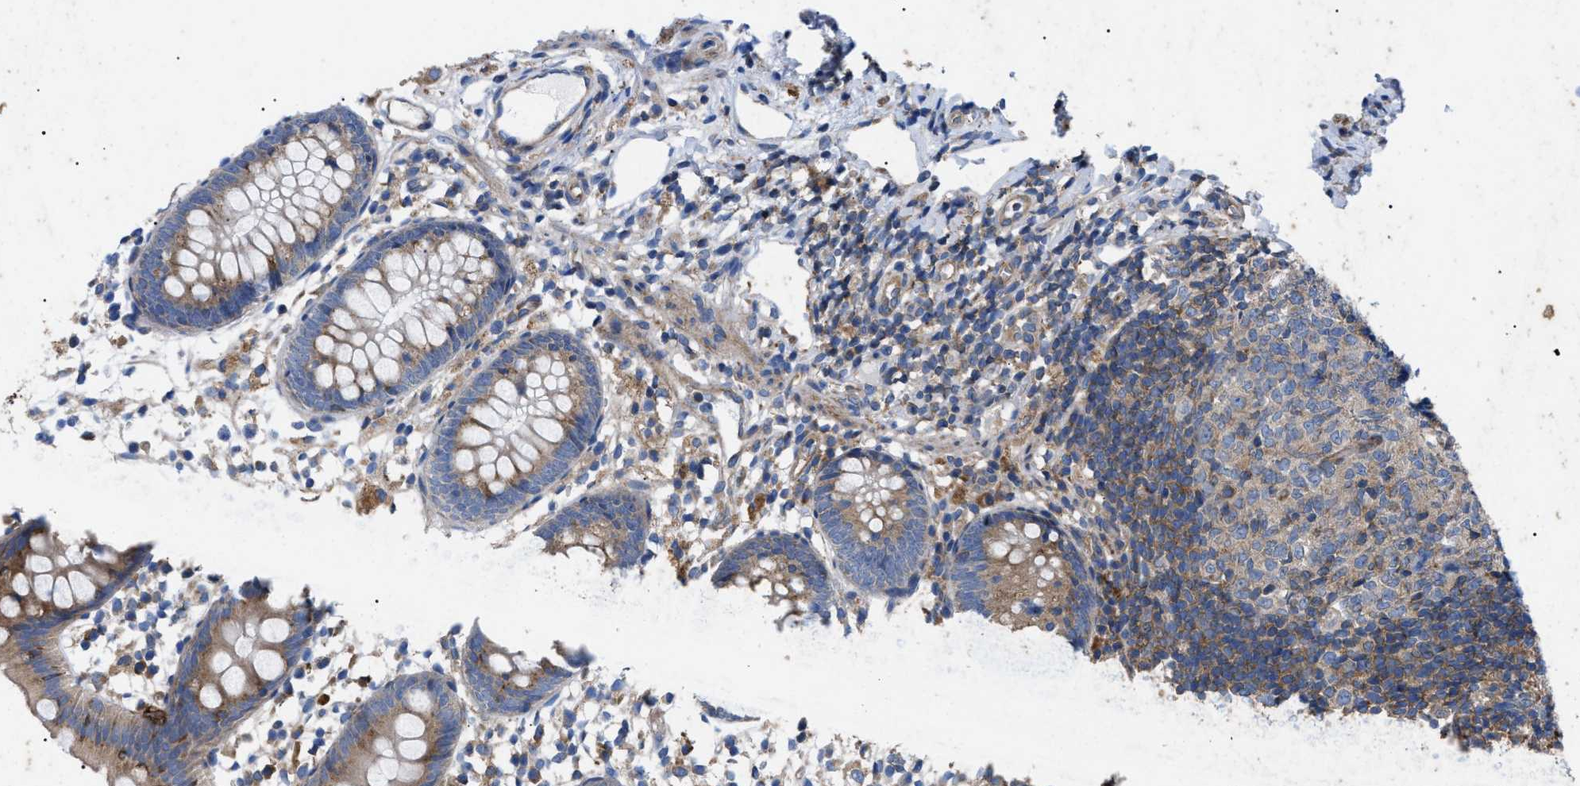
{"staining": {"intensity": "moderate", "quantity": "25%-75%", "location": "cytoplasmic/membranous"}, "tissue": "appendix", "cell_type": "Glandular cells", "image_type": "normal", "snomed": [{"axis": "morphology", "description": "Normal tissue, NOS"}, {"axis": "topography", "description": "Appendix"}], "caption": "IHC (DAB) staining of unremarkable appendix shows moderate cytoplasmic/membranous protein positivity in approximately 25%-75% of glandular cells. The staining was performed using DAB, with brown indicating positive protein expression. Nuclei are stained blue with hematoxylin.", "gene": "HSPB8", "patient": {"sex": "female", "age": 20}}